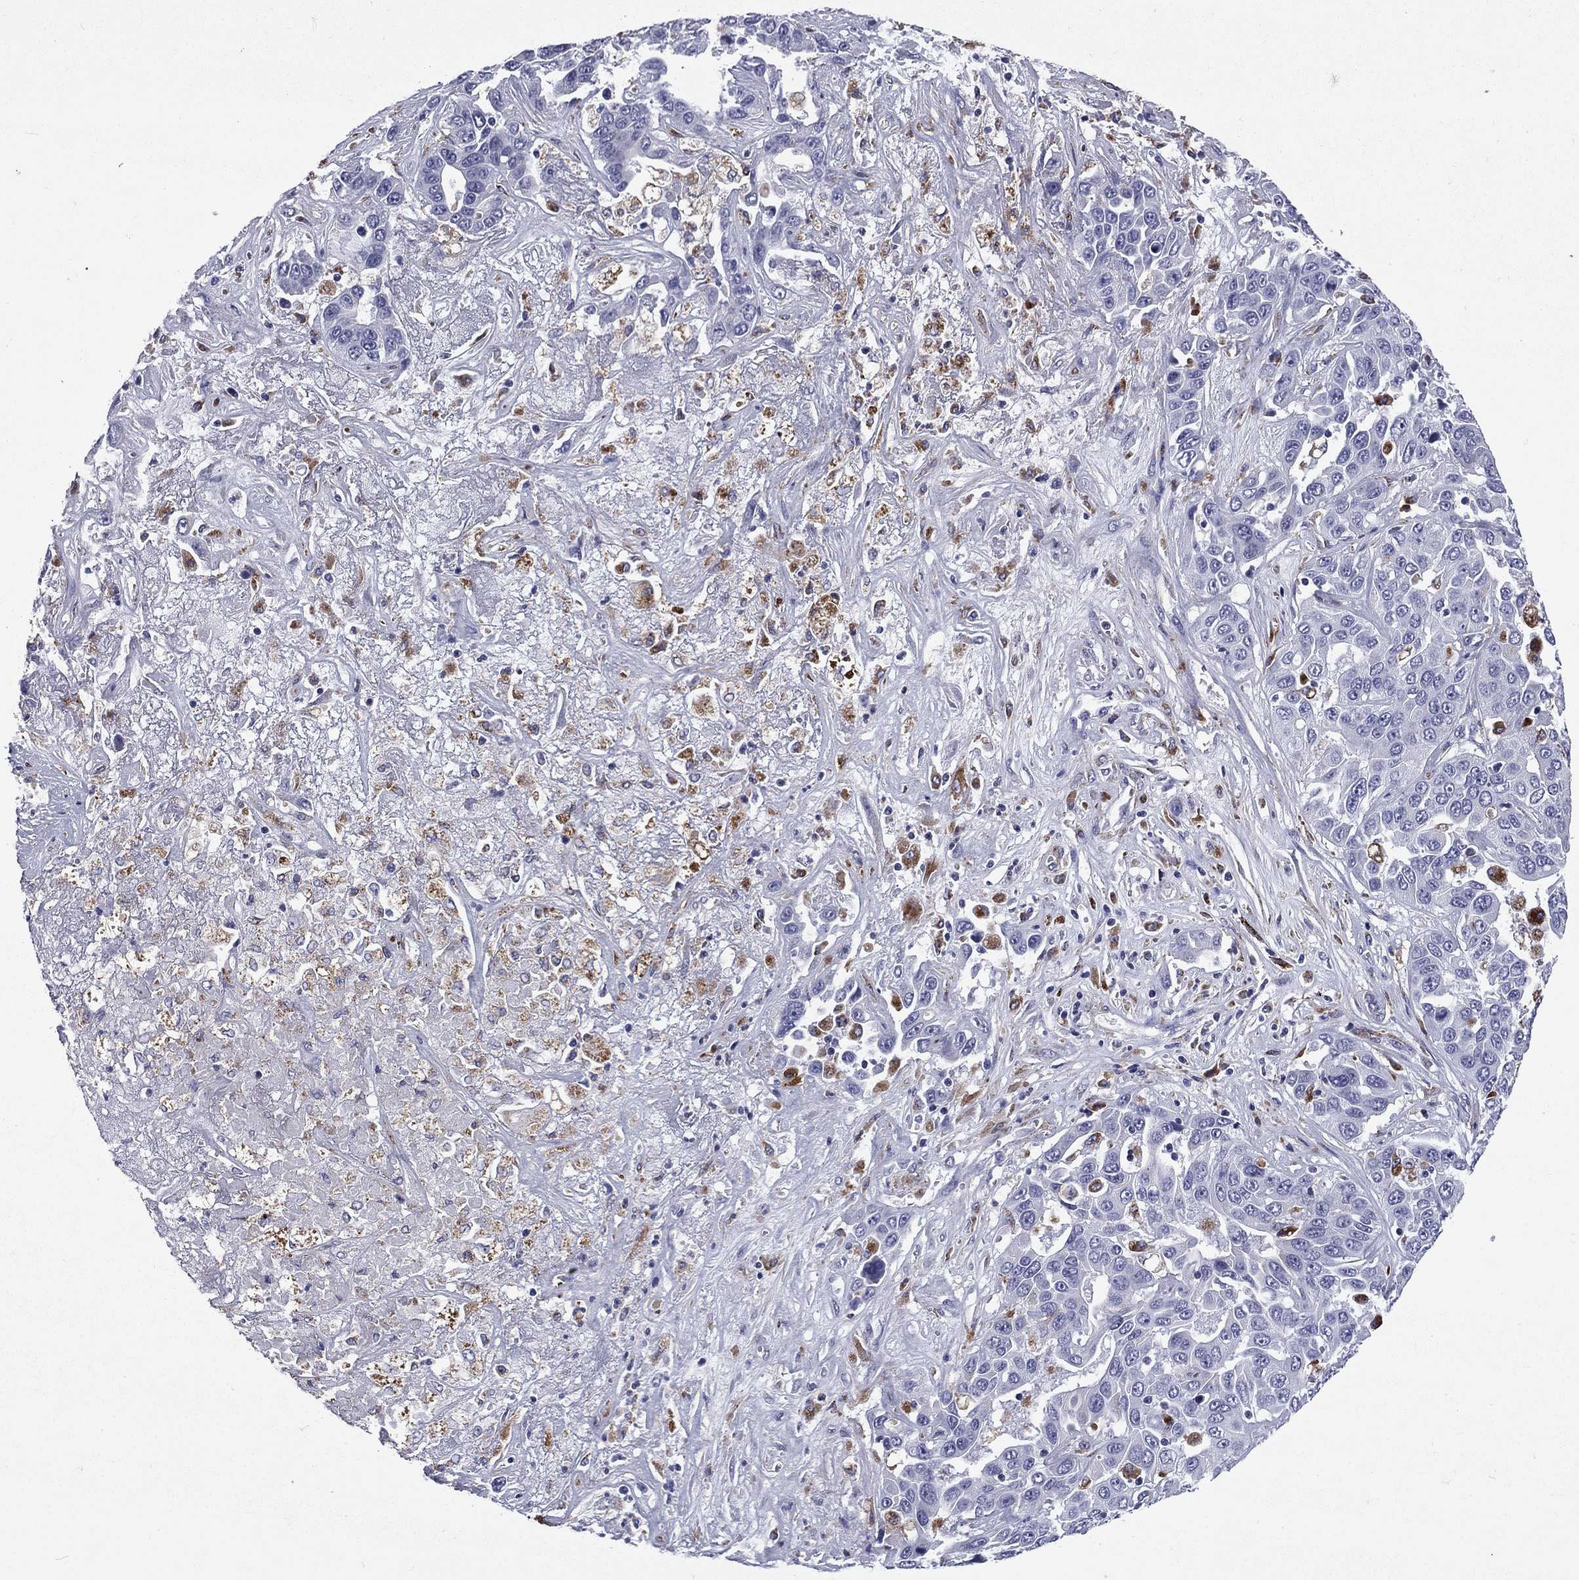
{"staining": {"intensity": "negative", "quantity": "none", "location": "none"}, "tissue": "liver cancer", "cell_type": "Tumor cells", "image_type": "cancer", "snomed": [{"axis": "morphology", "description": "Cholangiocarcinoma"}, {"axis": "topography", "description": "Liver"}], "caption": "DAB immunohistochemical staining of human cholangiocarcinoma (liver) reveals no significant expression in tumor cells. (DAB (3,3'-diaminobenzidine) immunohistochemistry (IHC) with hematoxylin counter stain).", "gene": "MADCAM1", "patient": {"sex": "female", "age": 52}}